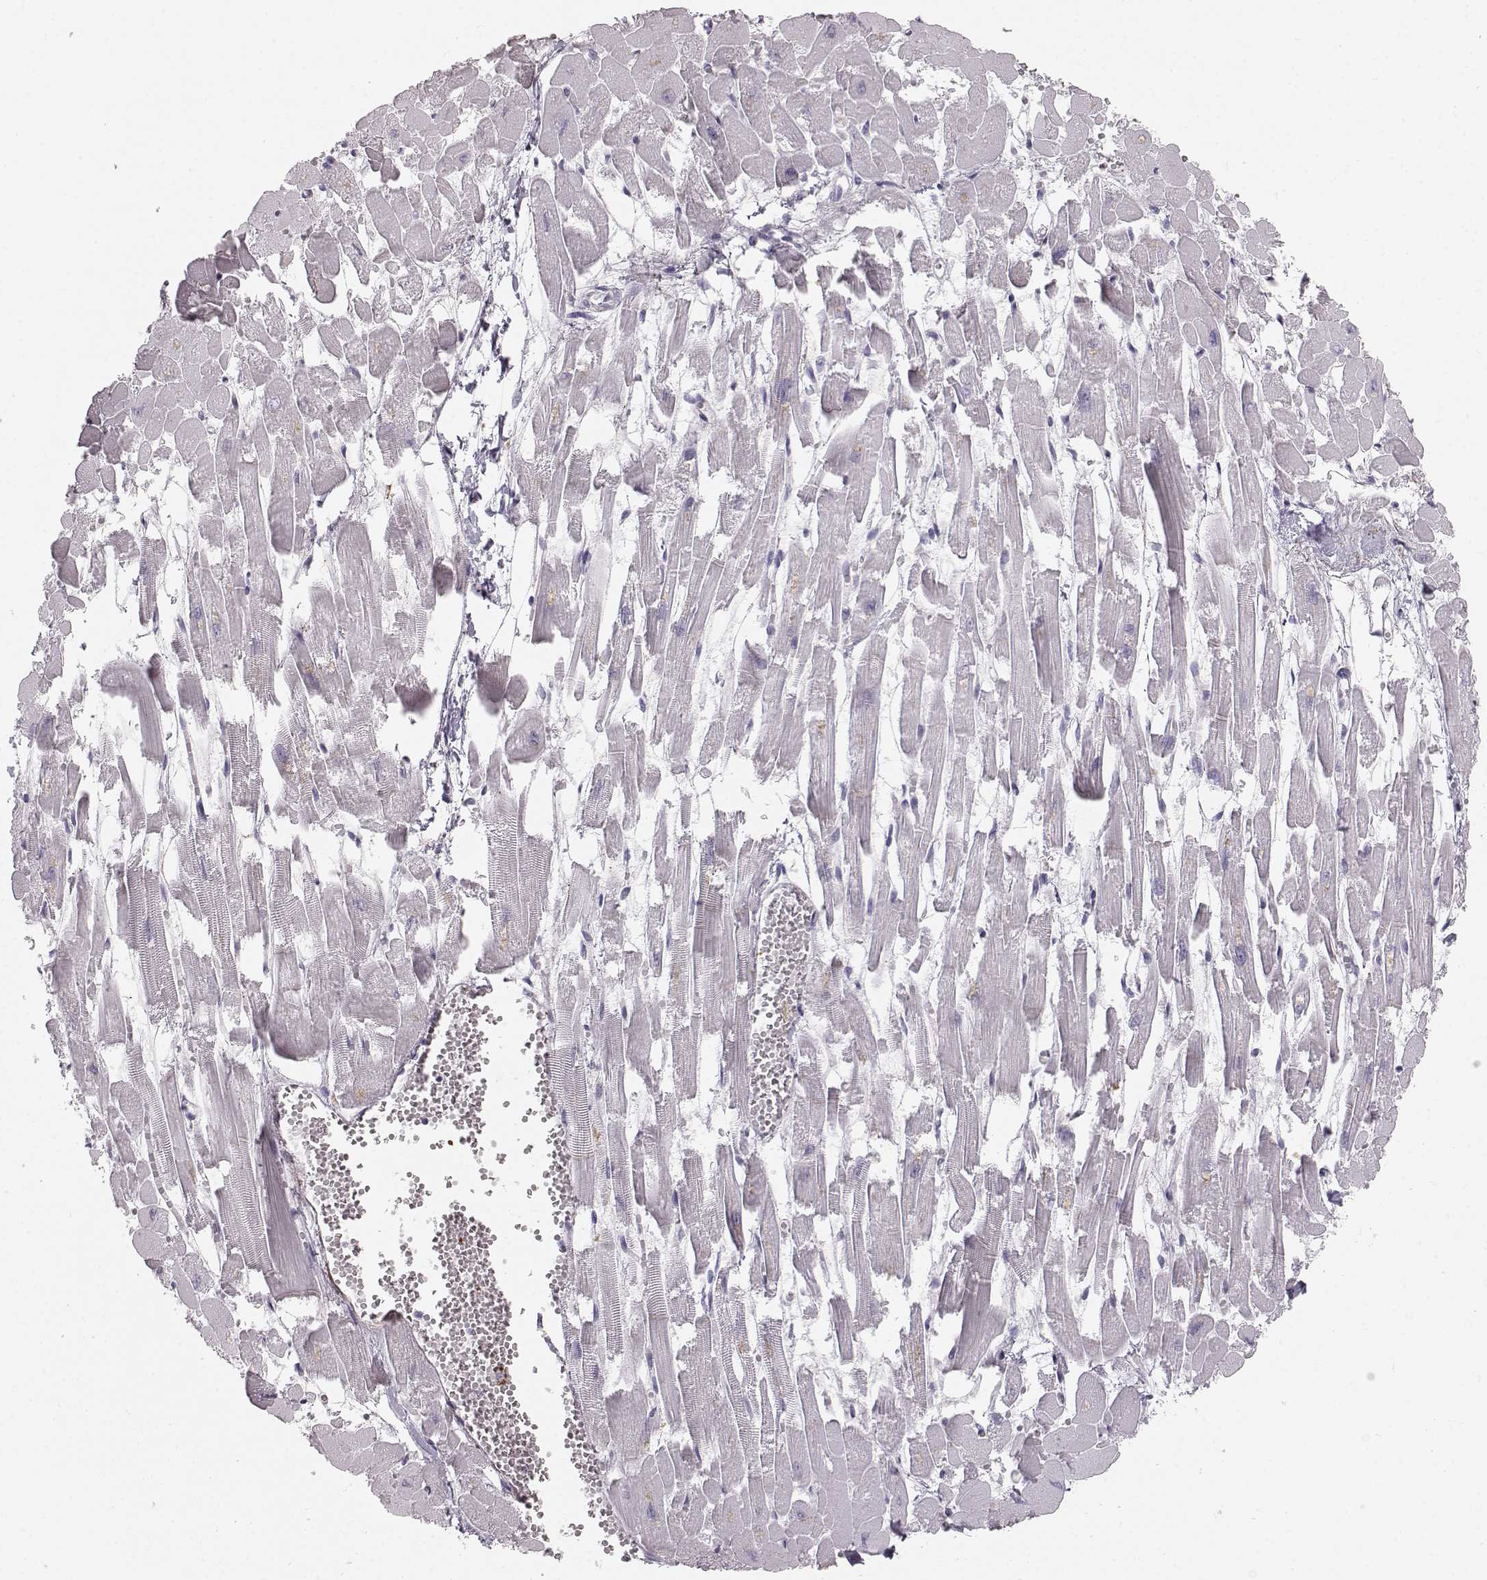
{"staining": {"intensity": "negative", "quantity": "none", "location": "none"}, "tissue": "heart muscle", "cell_type": "Cardiomyocytes", "image_type": "normal", "snomed": [{"axis": "morphology", "description": "Normal tissue, NOS"}, {"axis": "topography", "description": "Heart"}], "caption": "Cardiomyocytes are negative for brown protein staining in benign heart muscle.", "gene": "KRTAP16", "patient": {"sex": "female", "age": 52}}